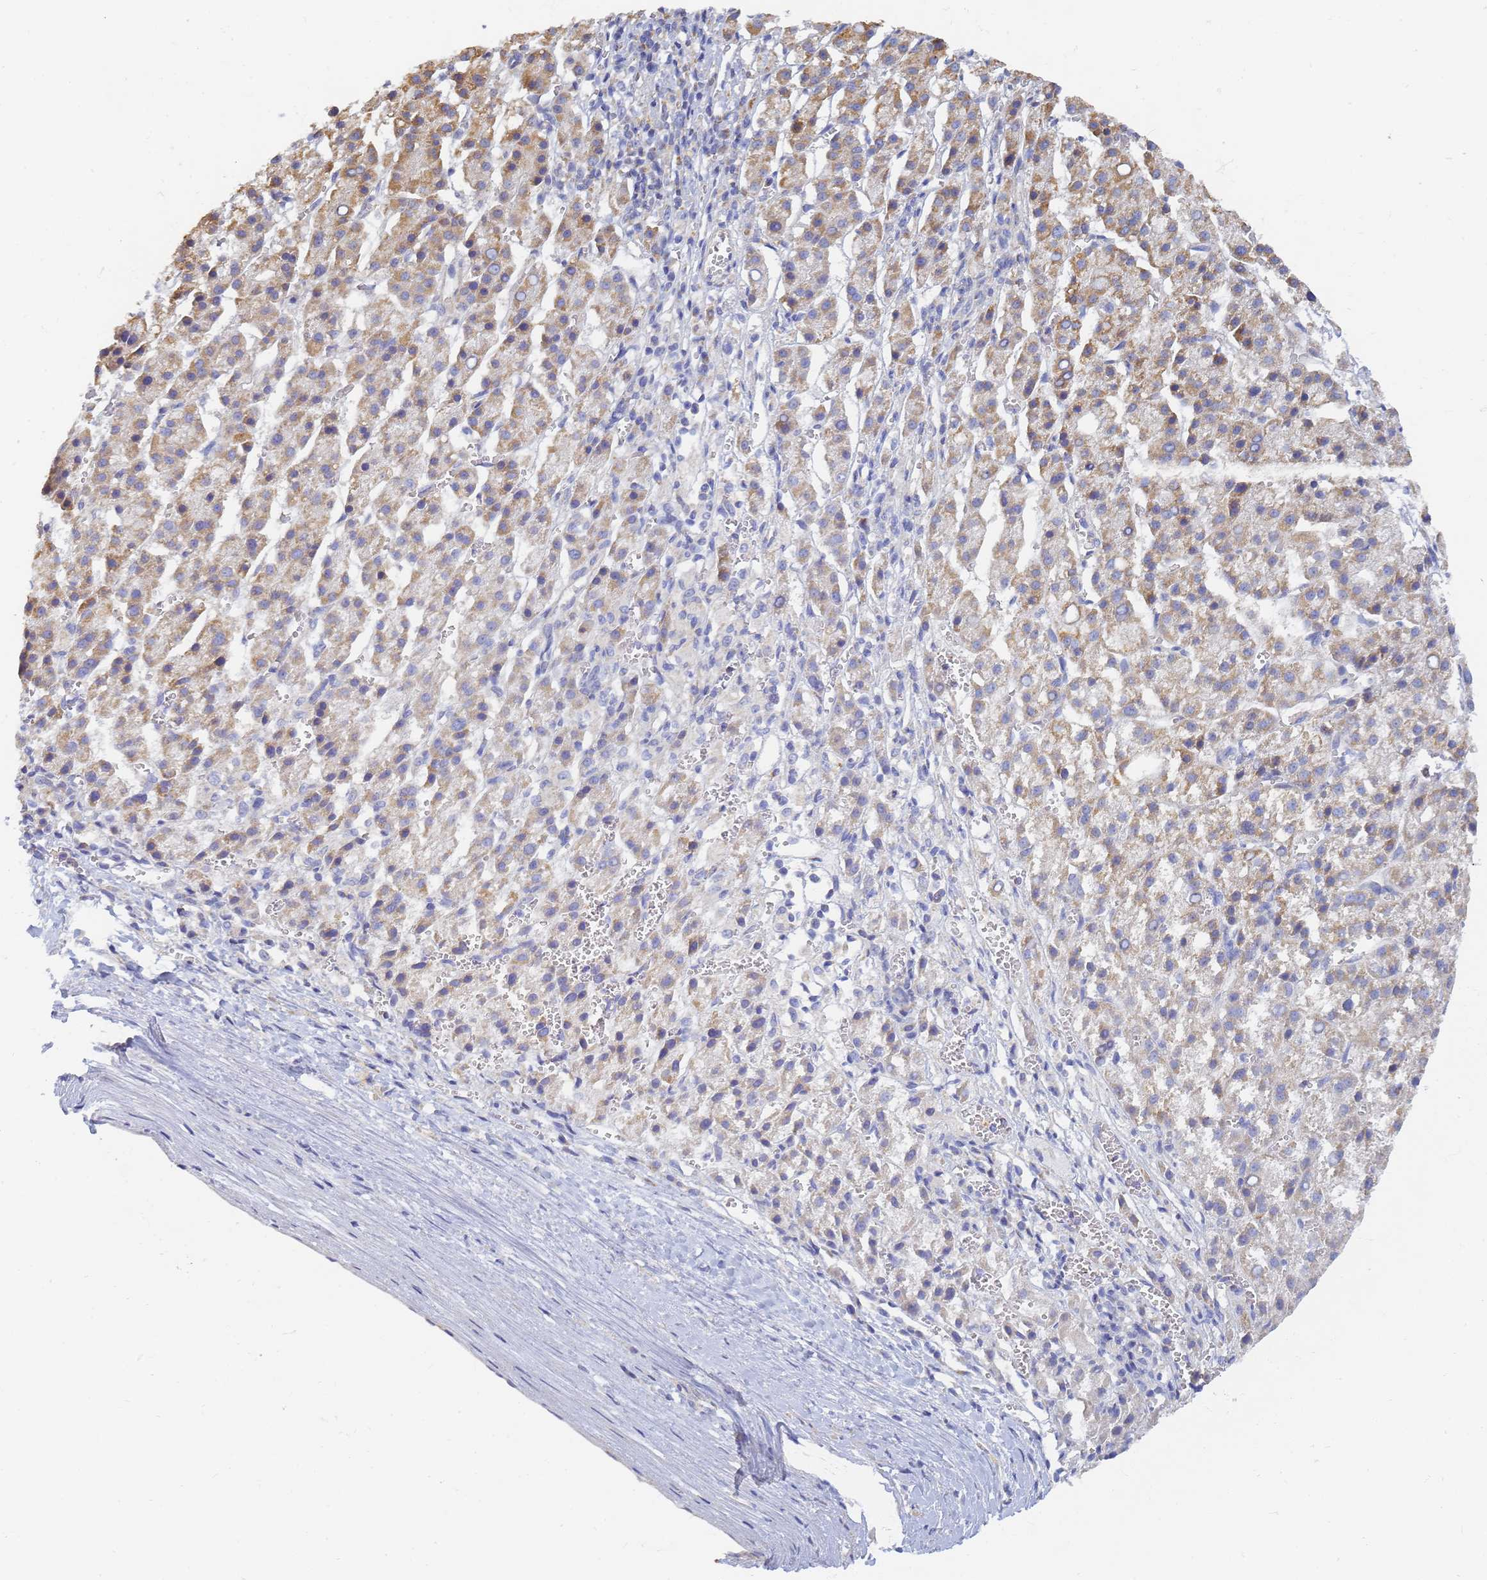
{"staining": {"intensity": "moderate", "quantity": "25%-75%", "location": "cytoplasmic/membranous"}, "tissue": "liver cancer", "cell_type": "Tumor cells", "image_type": "cancer", "snomed": [{"axis": "morphology", "description": "Carcinoma, Hepatocellular, NOS"}, {"axis": "topography", "description": "Liver"}], "caption": "A histopathology image of human liver cancer stained for a protein shows moderate cytoplasmic/membranous brown staining in tumor cells.", "gene": "UTP23", "patient": {"sex": "female", "age": 58}}